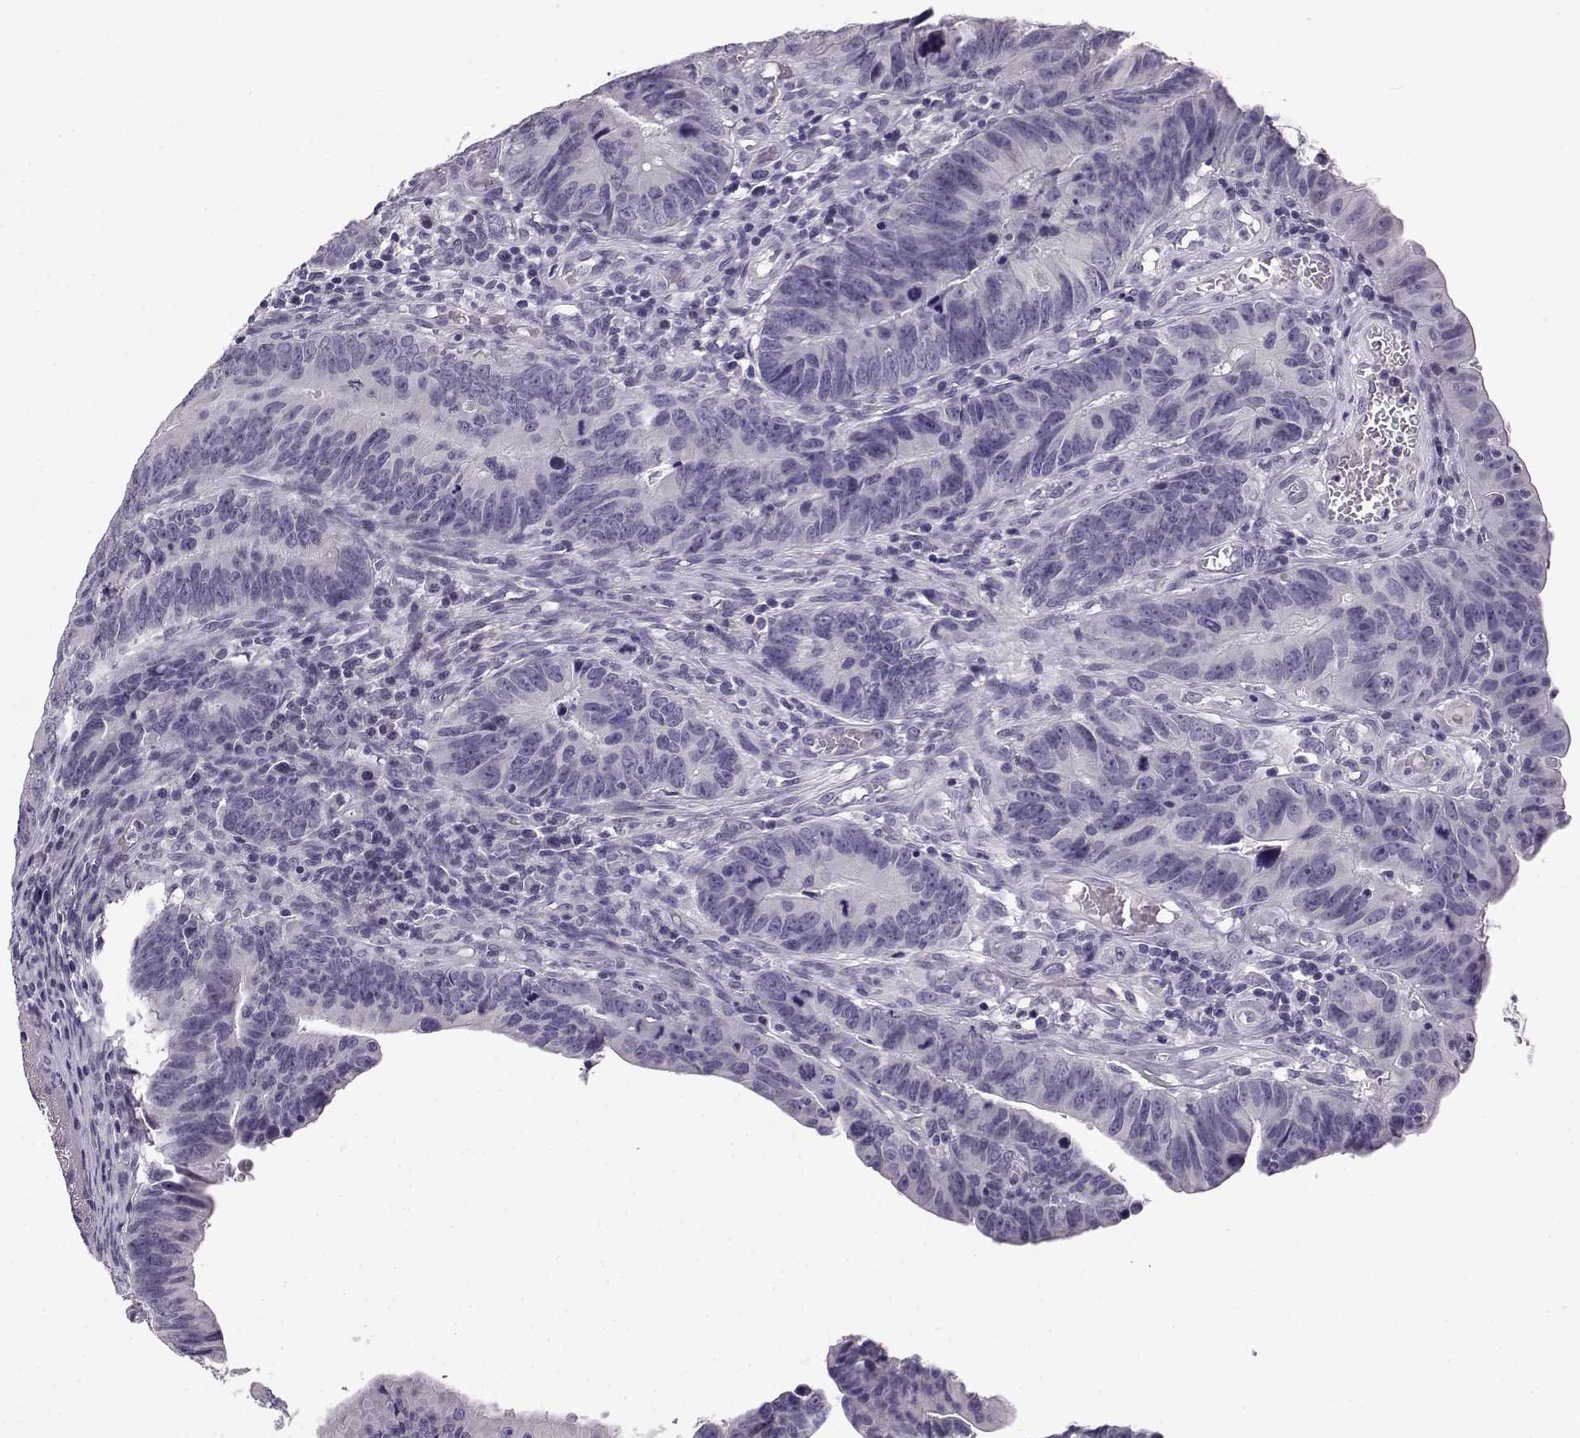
{"staining": {"intensity": "negative", "quantity": "none", "location": "none"}, "tissue": "colorectal cancer", "cell_type": "Tumor cells", "image_type": "cancer", "snomed": [{"axis": "morphology", "description": "Adenocarcinoma, NOS"}, {"axis": "topography", "description": "Colon"}], "caption": "The micrograph demonstrates no staining of tumor cells in colorectal cancer (adenocarcinoma). (DAB (3,3'-diaminobenzidine) immunohistochemistry (IHC) visualized using brightfield microscopy, high magnification).", "gene": "C16orf86", "patient": {"sex": "female", "age": 87}}